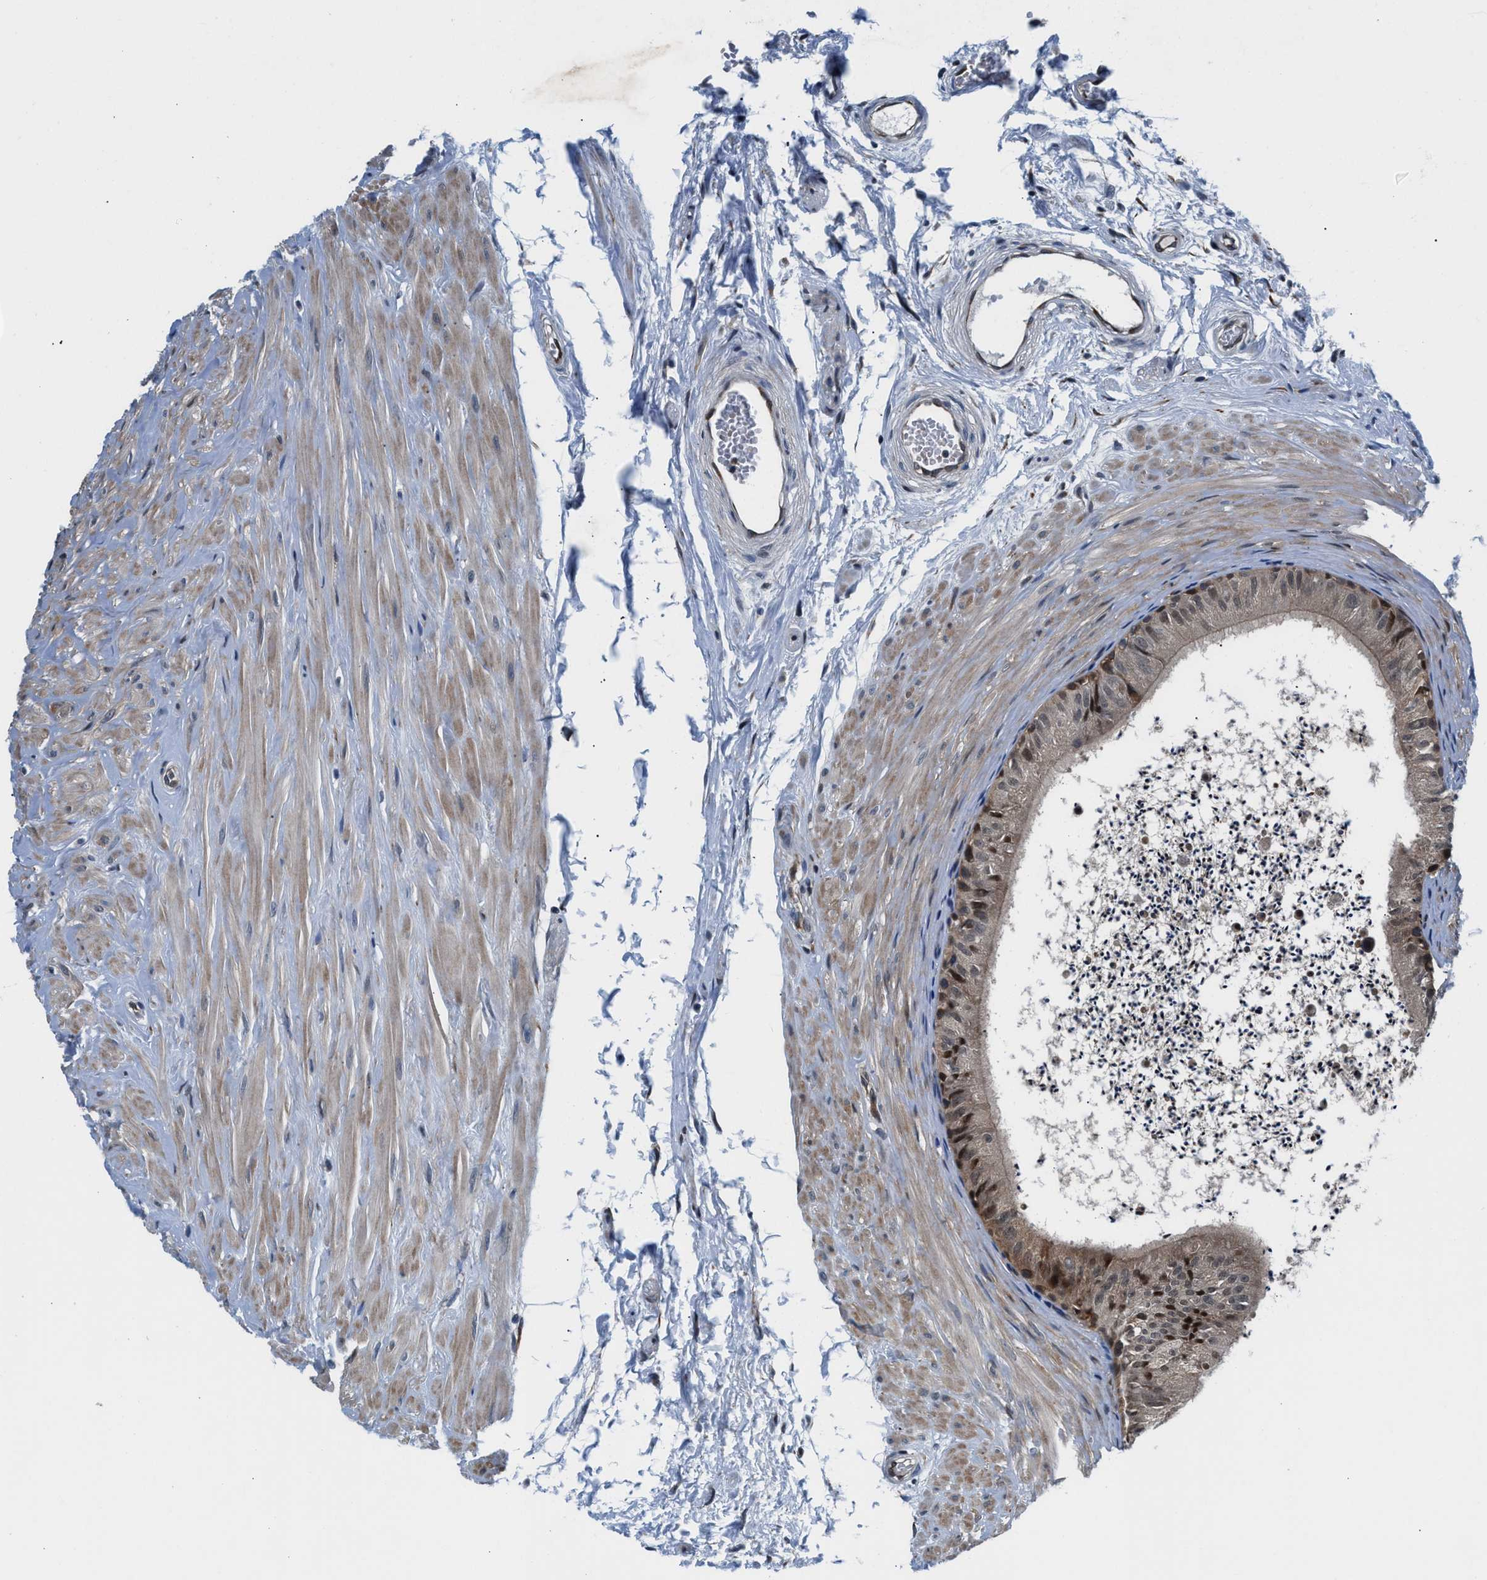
{"staining": {"intensity": "weak", "quantity": ">75%", "location": "cytoplasmic/membranous"}, "tissue": "epididymis", "cell_type": "Glandular cells", "image_type": "normal", "snomed": [{"axis": "morphology", "description": "Normal tissue, NOS"}, {"axis": "topography", "description": "Epididymis"}], "caption": "Immunohistochemistry (IHC) image of benign epididymis stained for a protein (brown), which demonstrates low levels of weak cytoplasmic/membranous positivity in approximately >75% of glandular cells.", "gene": "PRPSAP2", "patient": {"sex": "male", "age": 56}}